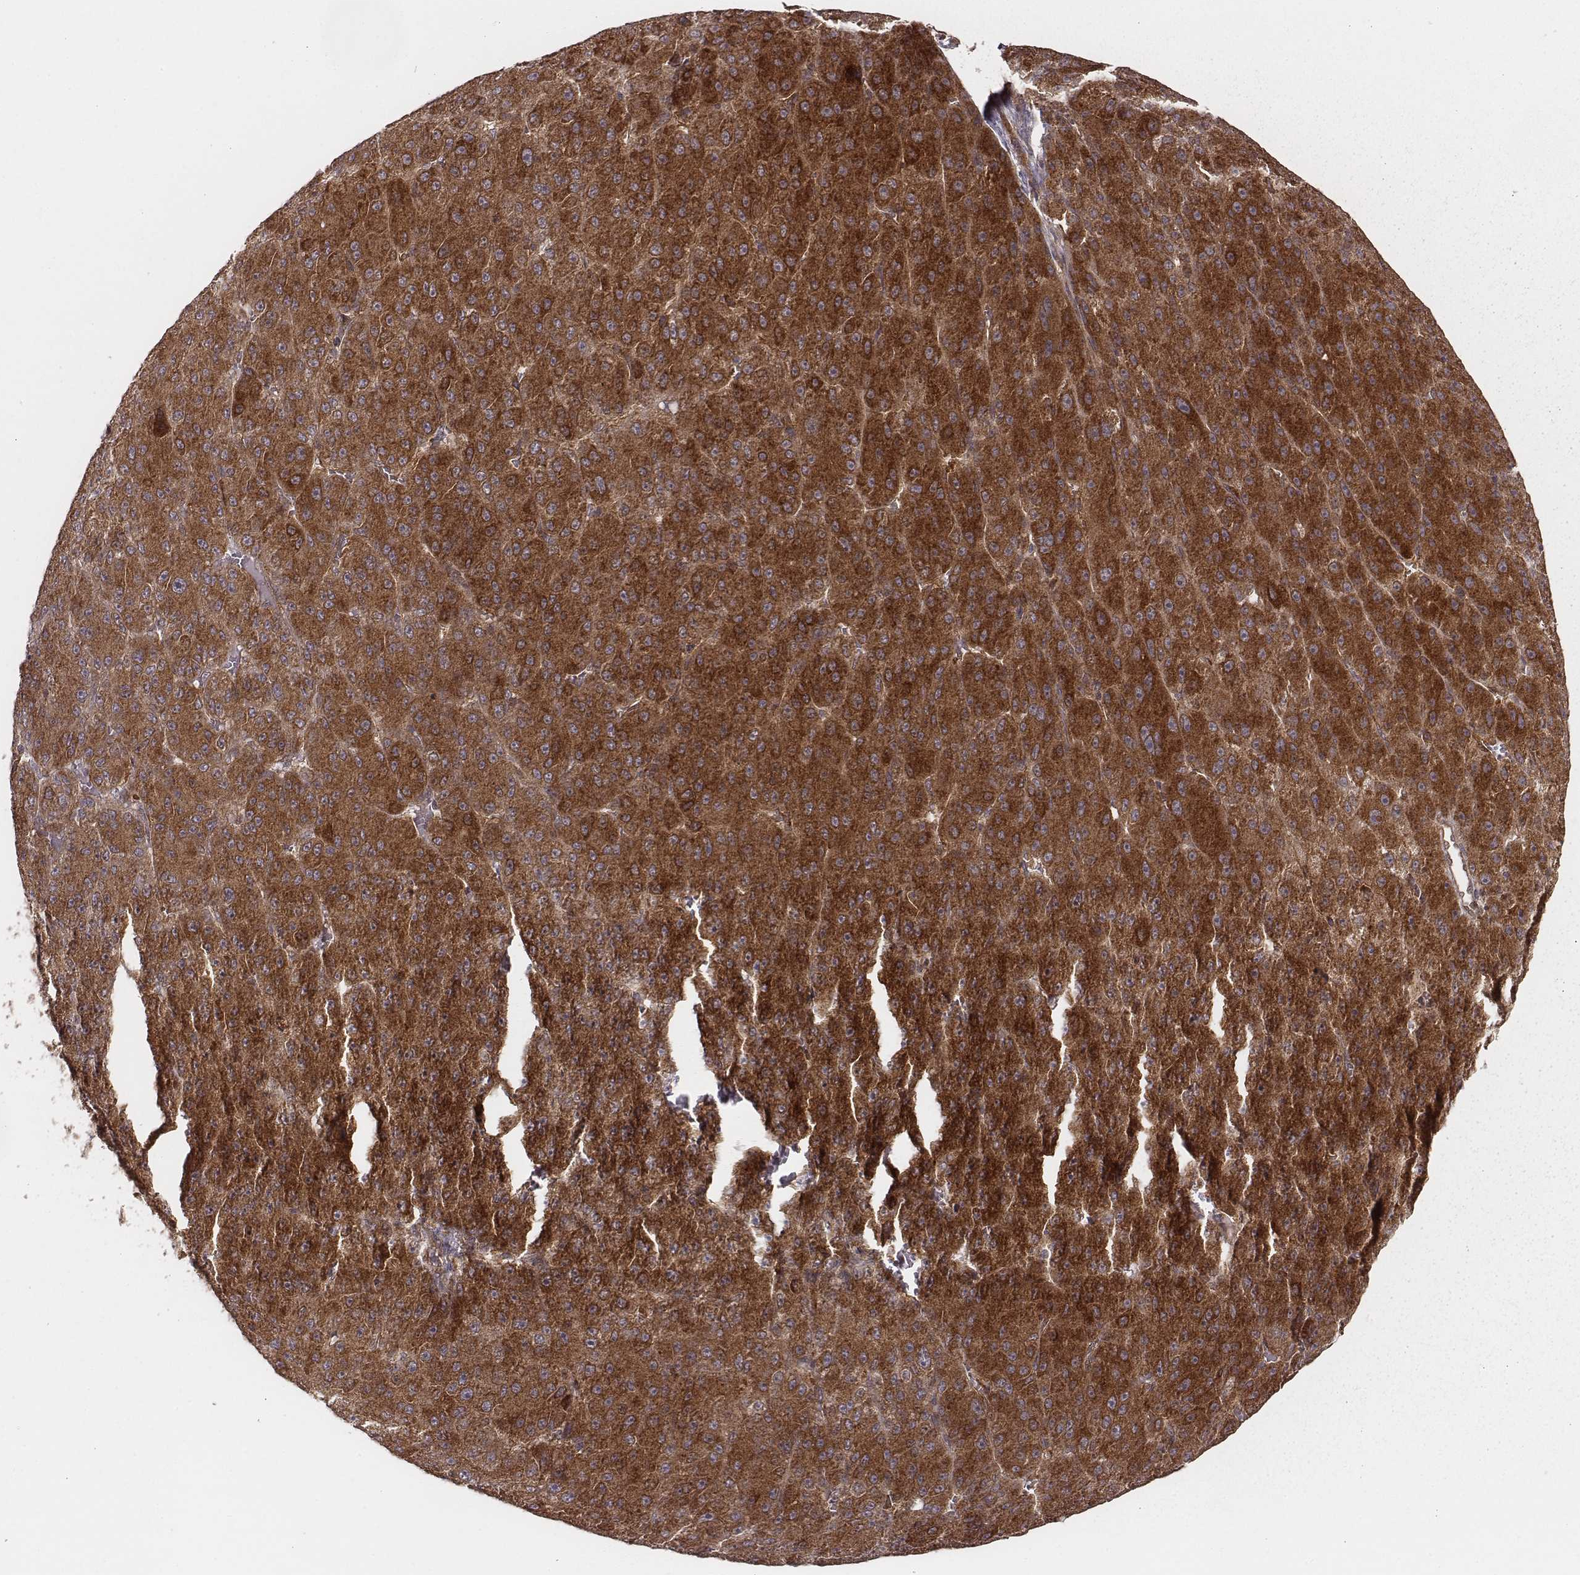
{"staining": {"intensity": "strong", "quantity": ">75%", "location": "cytoplasmic/membranous"}, "tissue": "liver cancer", "cell_type": "Tumor cells", "image_type": "cancer", "snomed": [{"axis": "morphology", "description": "Carcinoma, Hepatocellular, NOS"}, {"axis": "topography", "description": "Liver"}], "caption": "Strong cytoplasmic/membranous staining is appreciated in approximately >75% of tumor cells in liver cancer (hepatocellular carcinoma).", "gene": "VPS26A", "patient": {"sex": "male", "age": 67}}